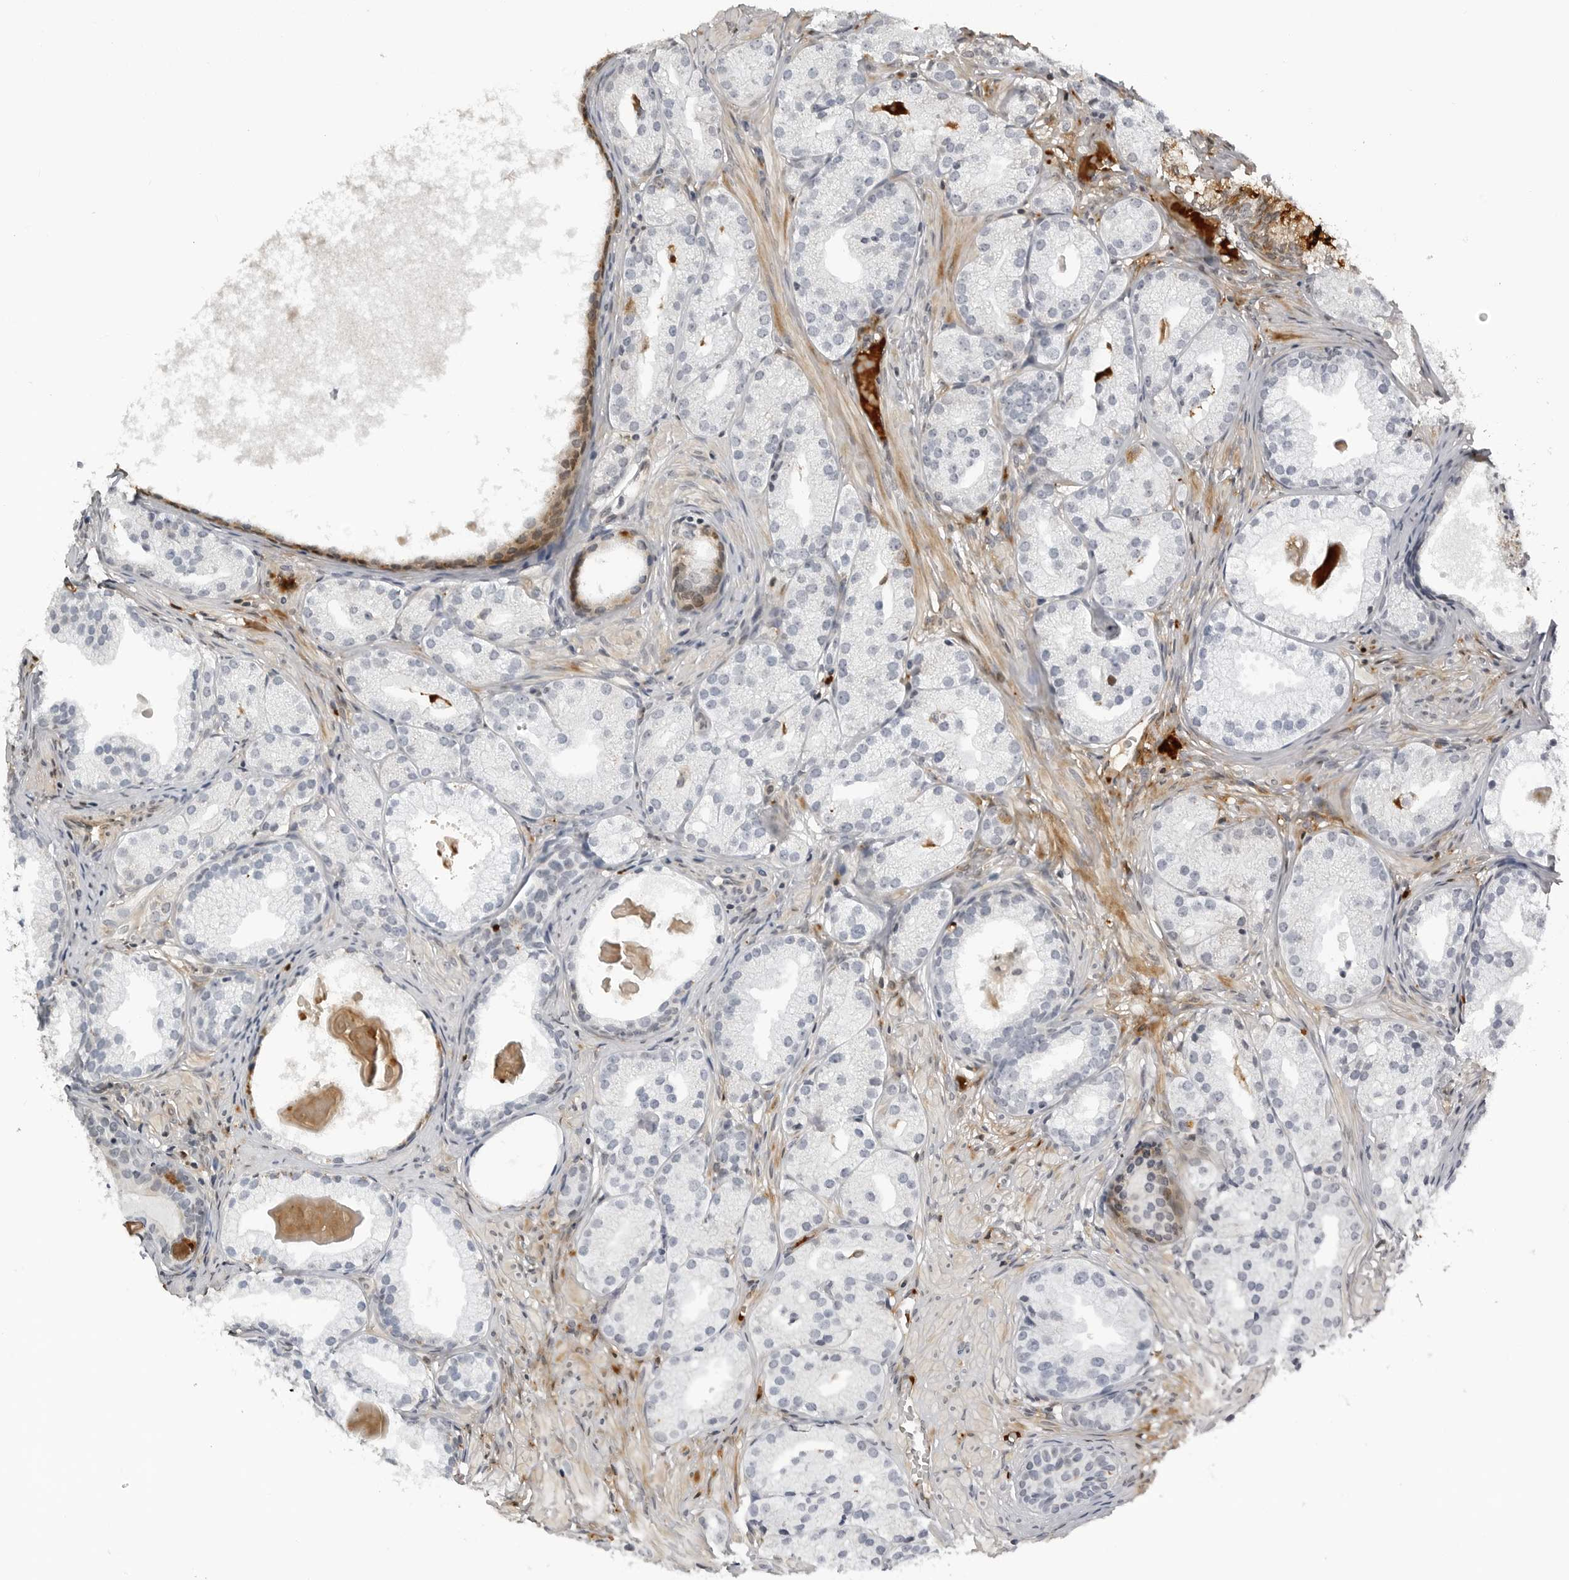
{"staining": {"intensity": "negative", "quantity": "none", "location": "none"}, "tissue": "prostate cancer", "cell_type": "Tumor cells", "image_type": "cancer", "snomed": [{"axis": "morphology", "description": "Adenocarcinoma, Low grade"}, {"axis": "topography", "description": "Prostate"}], "caption": "The micrograph displays no staining of tumor cells in prostate adenocarcinoma (low-grade).", "gene": "CXCR5", "patient": {"sex": "male", "age": 88}}